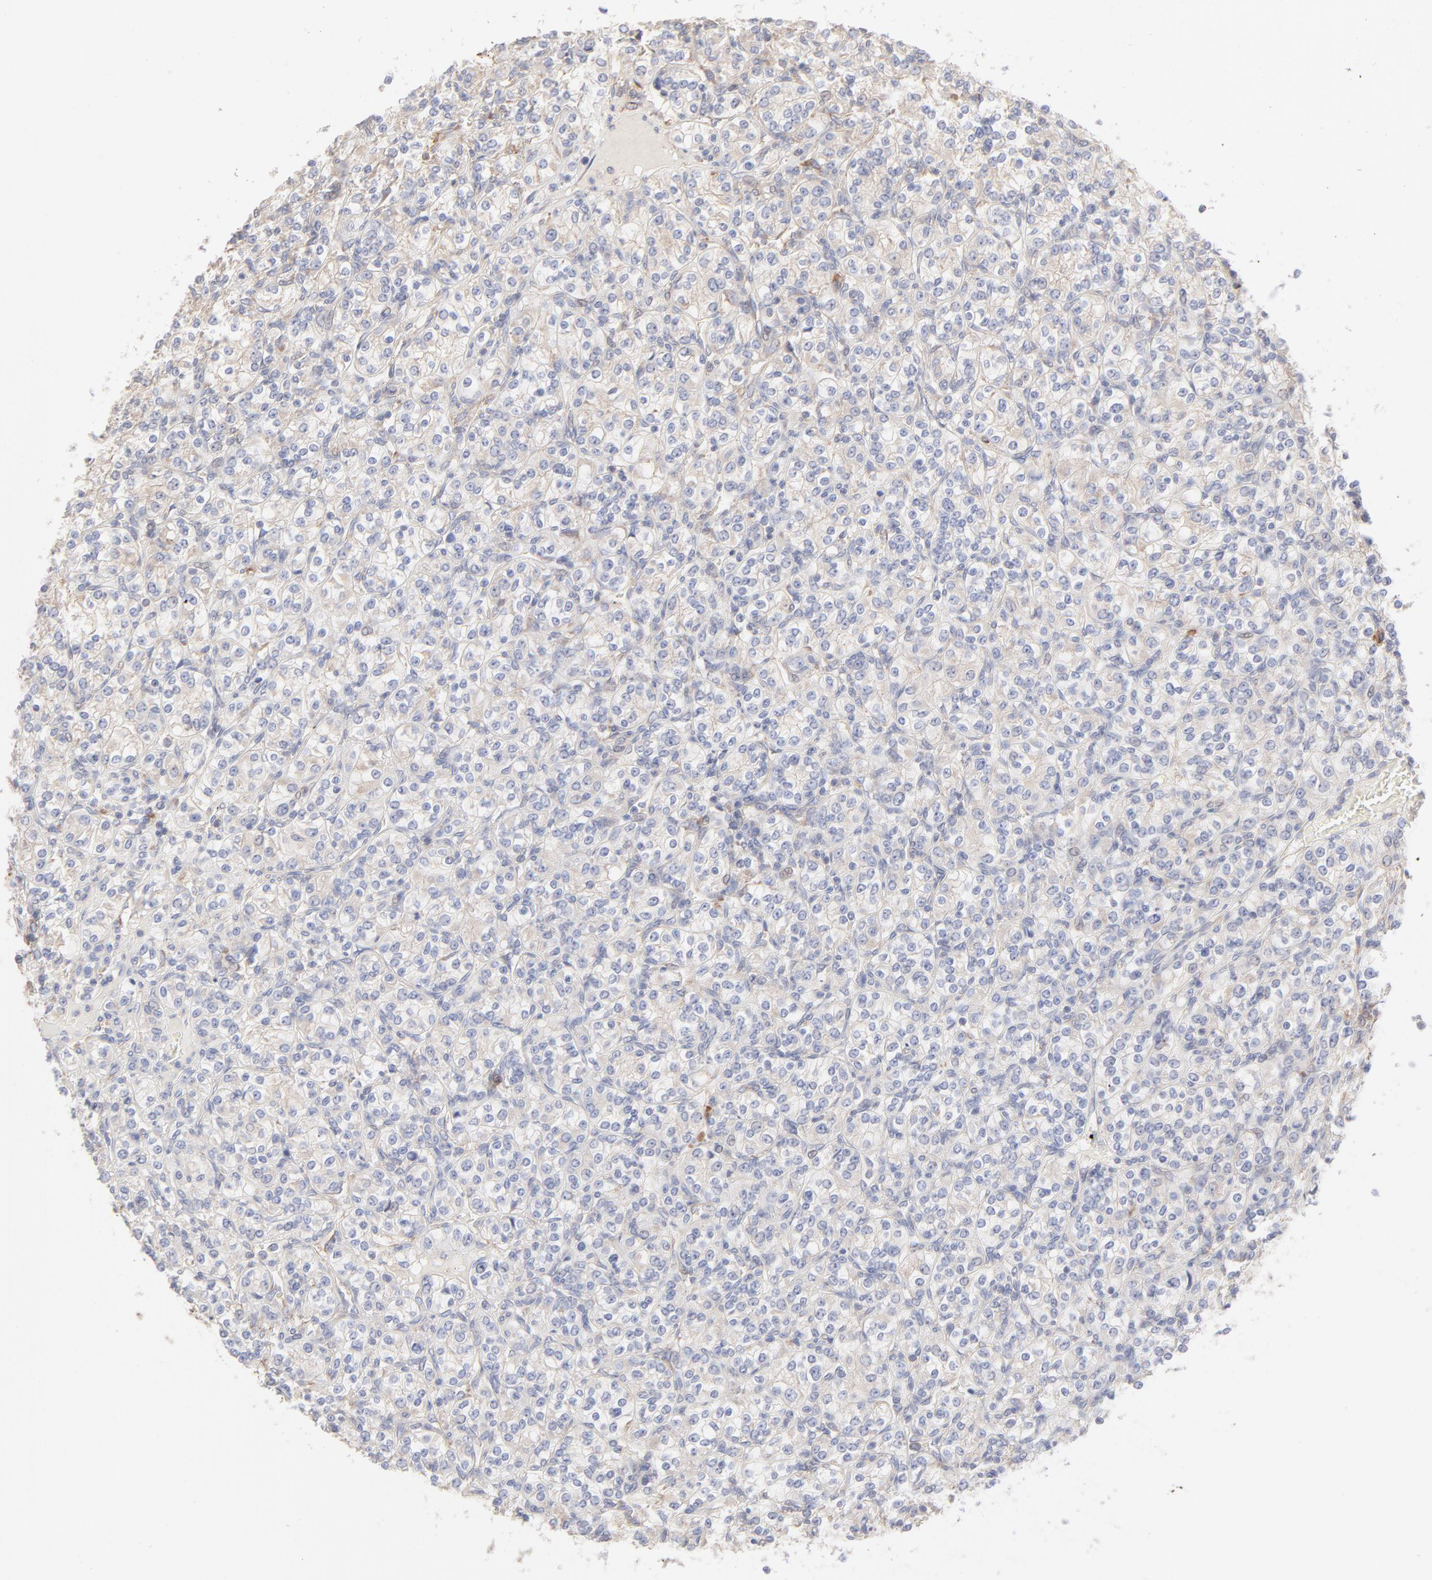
{"staining": {"intensity": "weak", "quantity": "25%-75%", "location": "cytoplasmic/membranous"}, "tissue": "renal cancer", "cell_type": "Tumor cells", "image_type": "cancer", "snomed": [{"axis": "morphology", "description": "Adenocarcinoma, NOS"}, {"axis": "topography", "description": "Kidney"}], "caption": "Immunohistochemical staining of renal cancer demonstrates weak cytoplasmic/membranous protein staining in about 25%-75% of tumor cells.", "gene": "RPS21", "patient": {"sex": "male", "age": 77}}